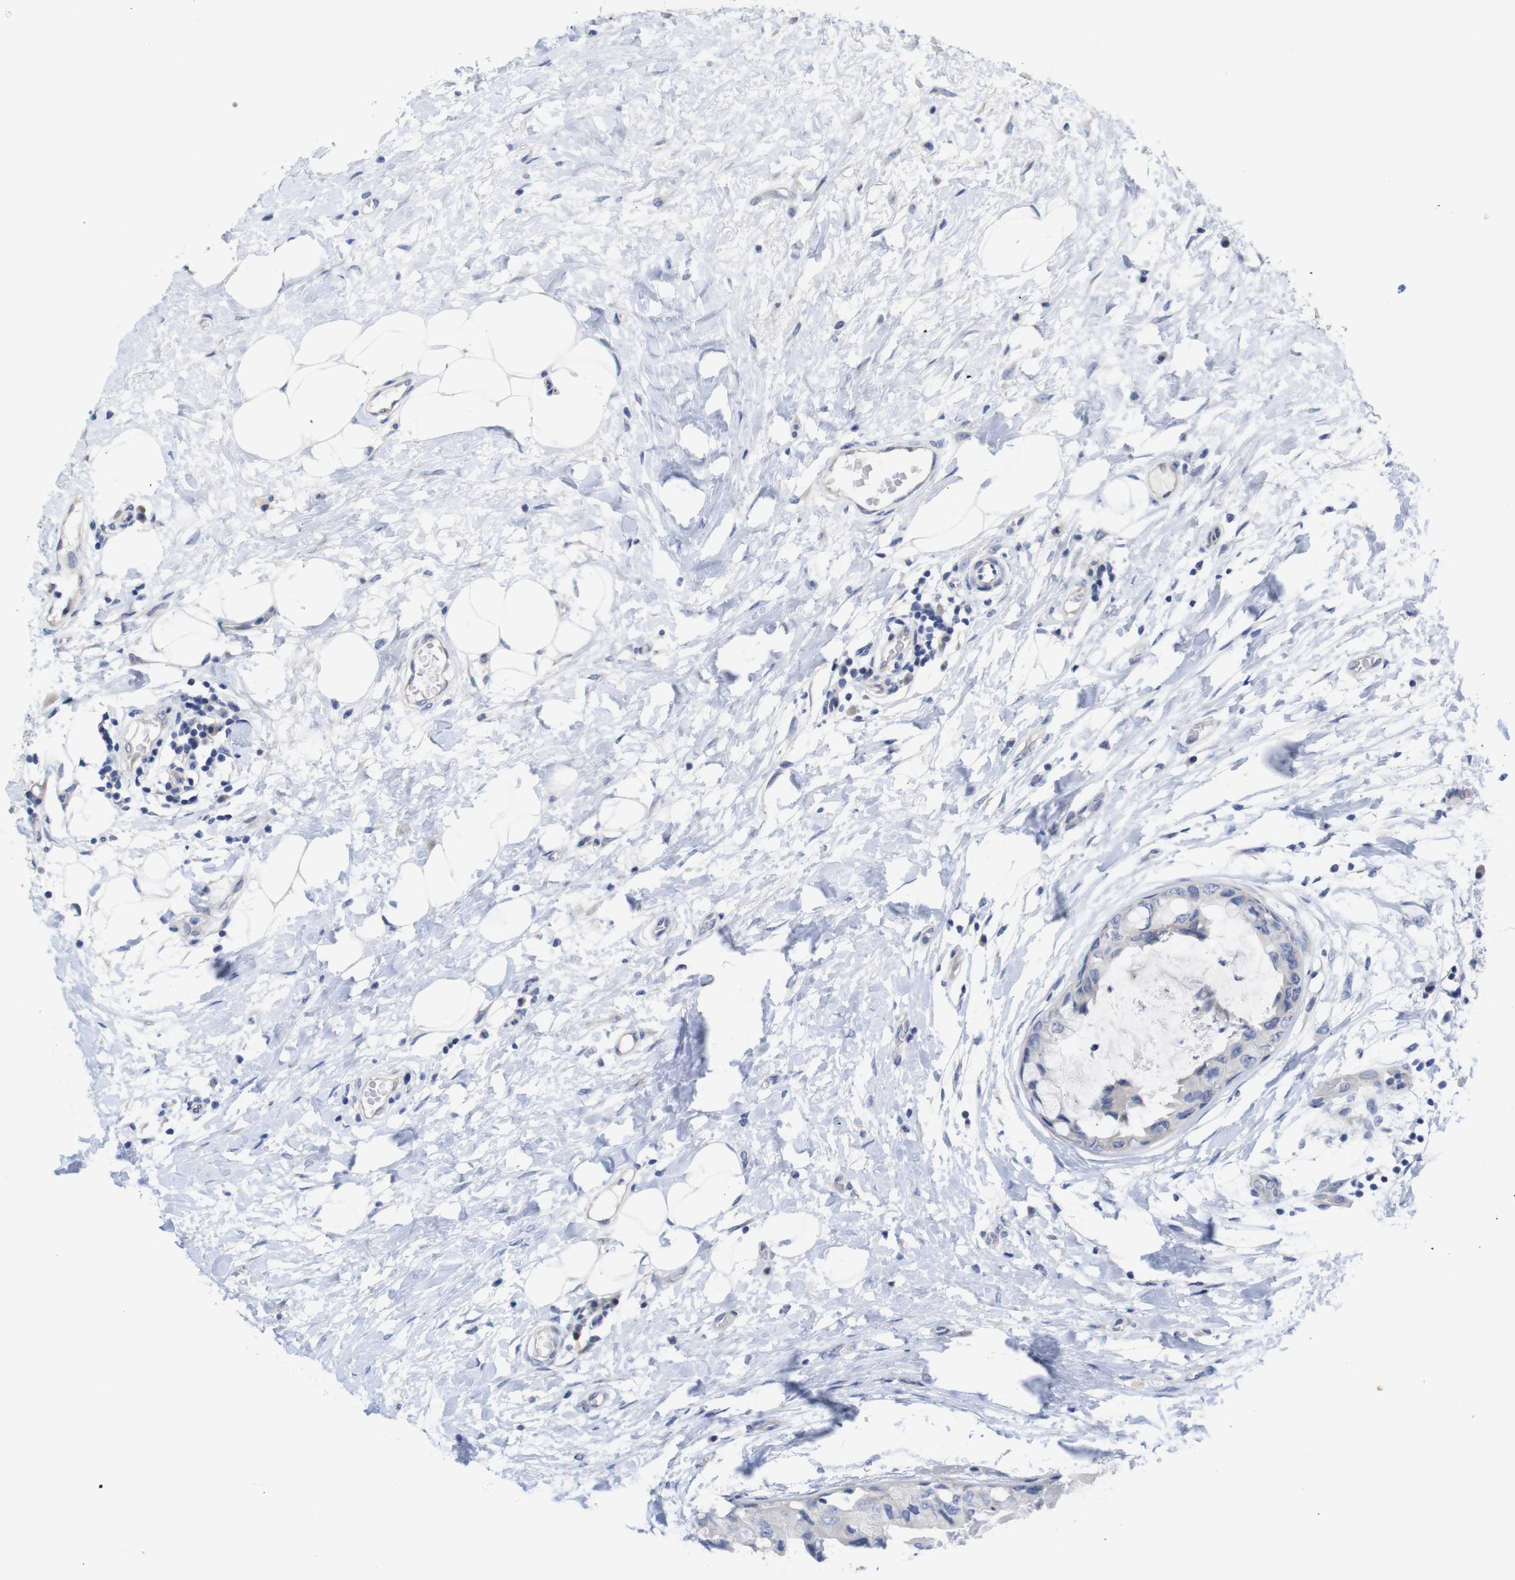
{"staining": {"intensity": "negative", "quantity": "none", "location": "none"}, "tissue": "breast cancer", "cell_type": "Tumor cells", "image_type": "cancer", "snomed": [{"axis": "morphology", "description": "Duct carcinoma"}, {"axis": "topography", "description": "Breast"}], "caption": "The immunohistochemistry (IHC) micrograph has no significant expression in tumor cells of breast cancer tissue.", "gene": "TNNI3", "patient": {"sex": "female", "age": 40}}